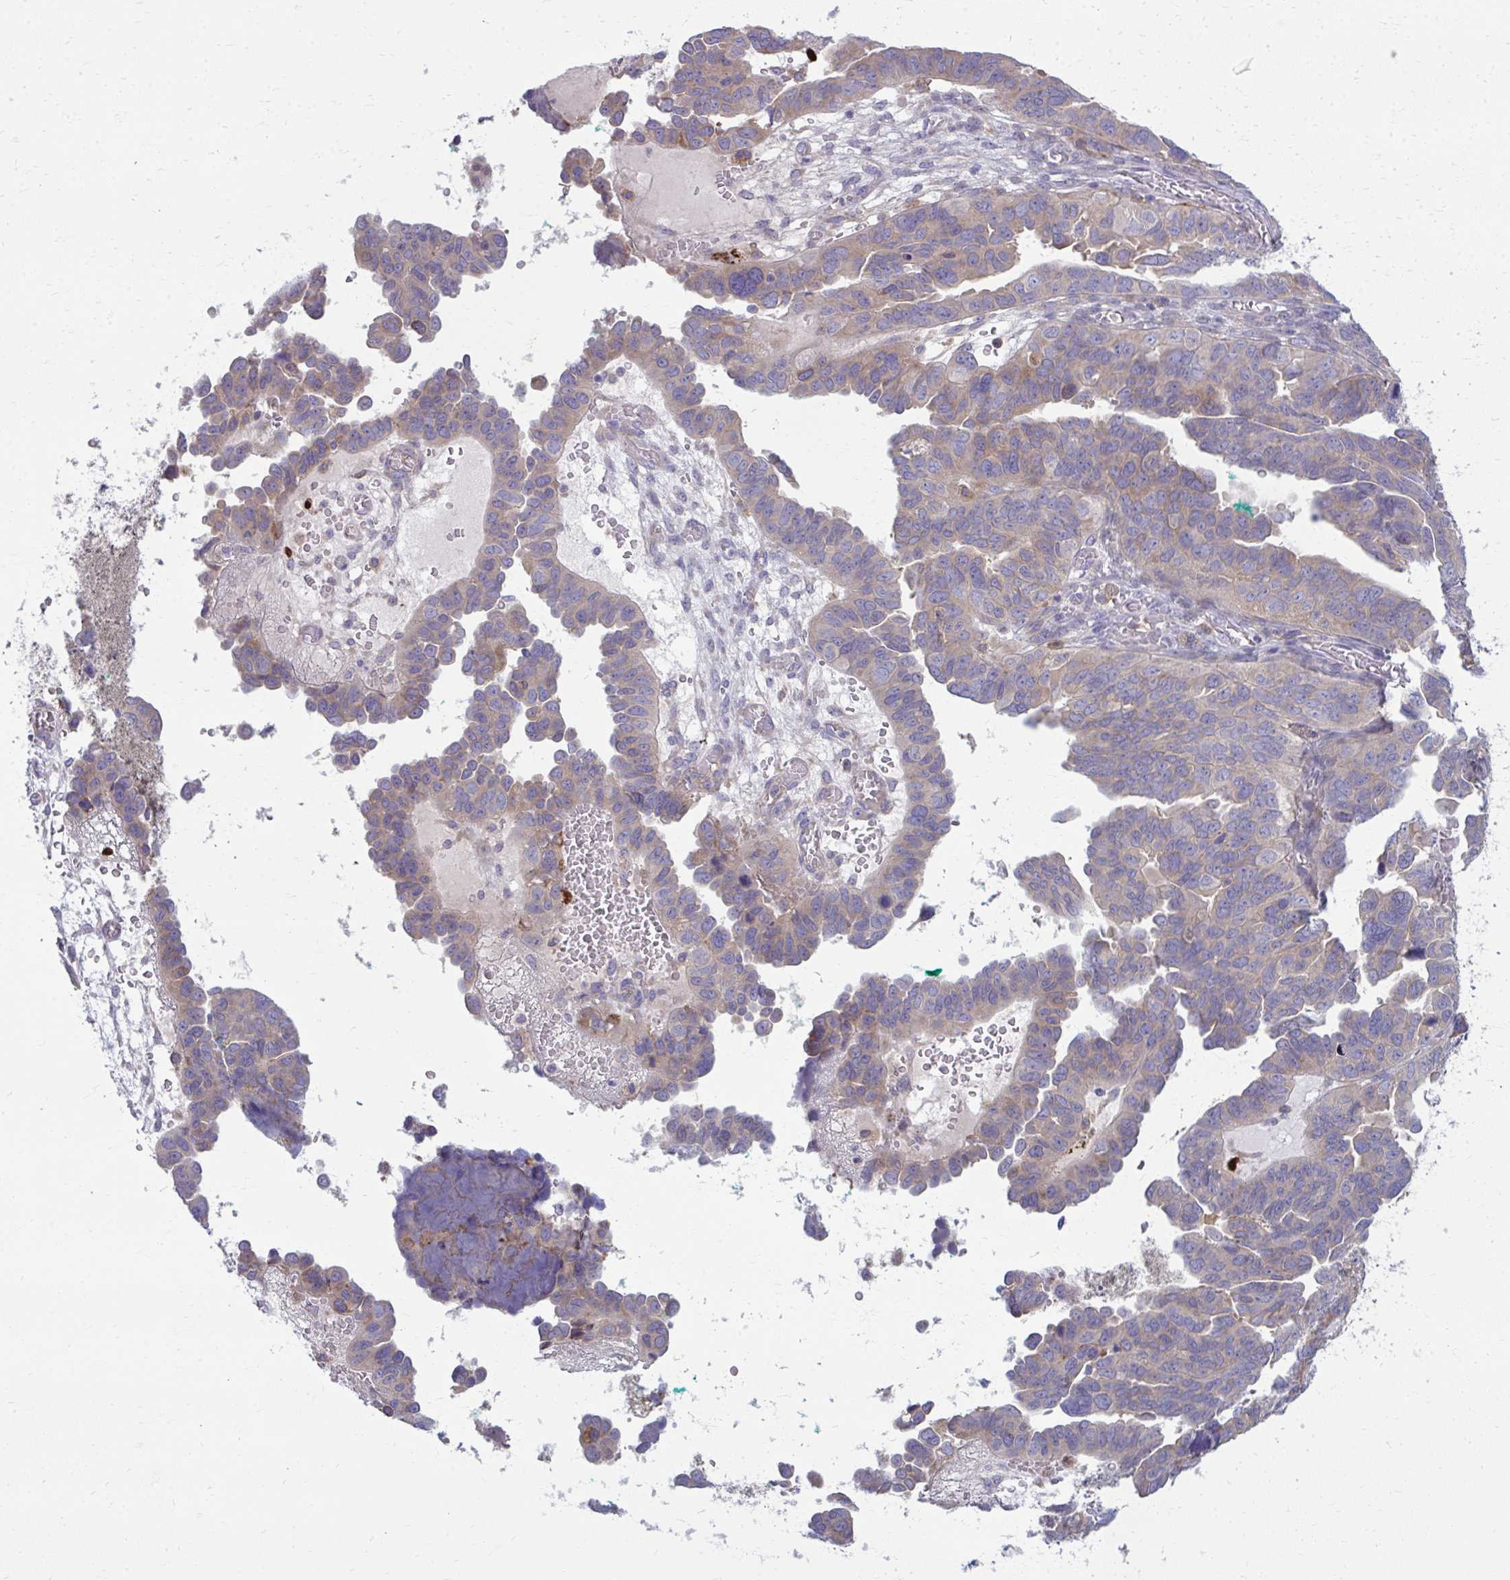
{"staining": {"intensity": "weak", "quantity": "25%-75%", "location": "cytoplasmic/membranous"}, "tissue": "ovarian cancer", "cell_type": "Tumor cells", "image_type": "cancer", "snomed": [{"axis": "morphology", "description": "Cystadenocarcinoma, serous, NOS"}, {"axis": "topography", "description": "Ovary"}], "caption": "Ovarian serous cystadenocarcinoma stained with a protein marker shows weak staining in tumor cells.", "gene": "CEMP1", "patient": {"sex": "female", "age": 64}}